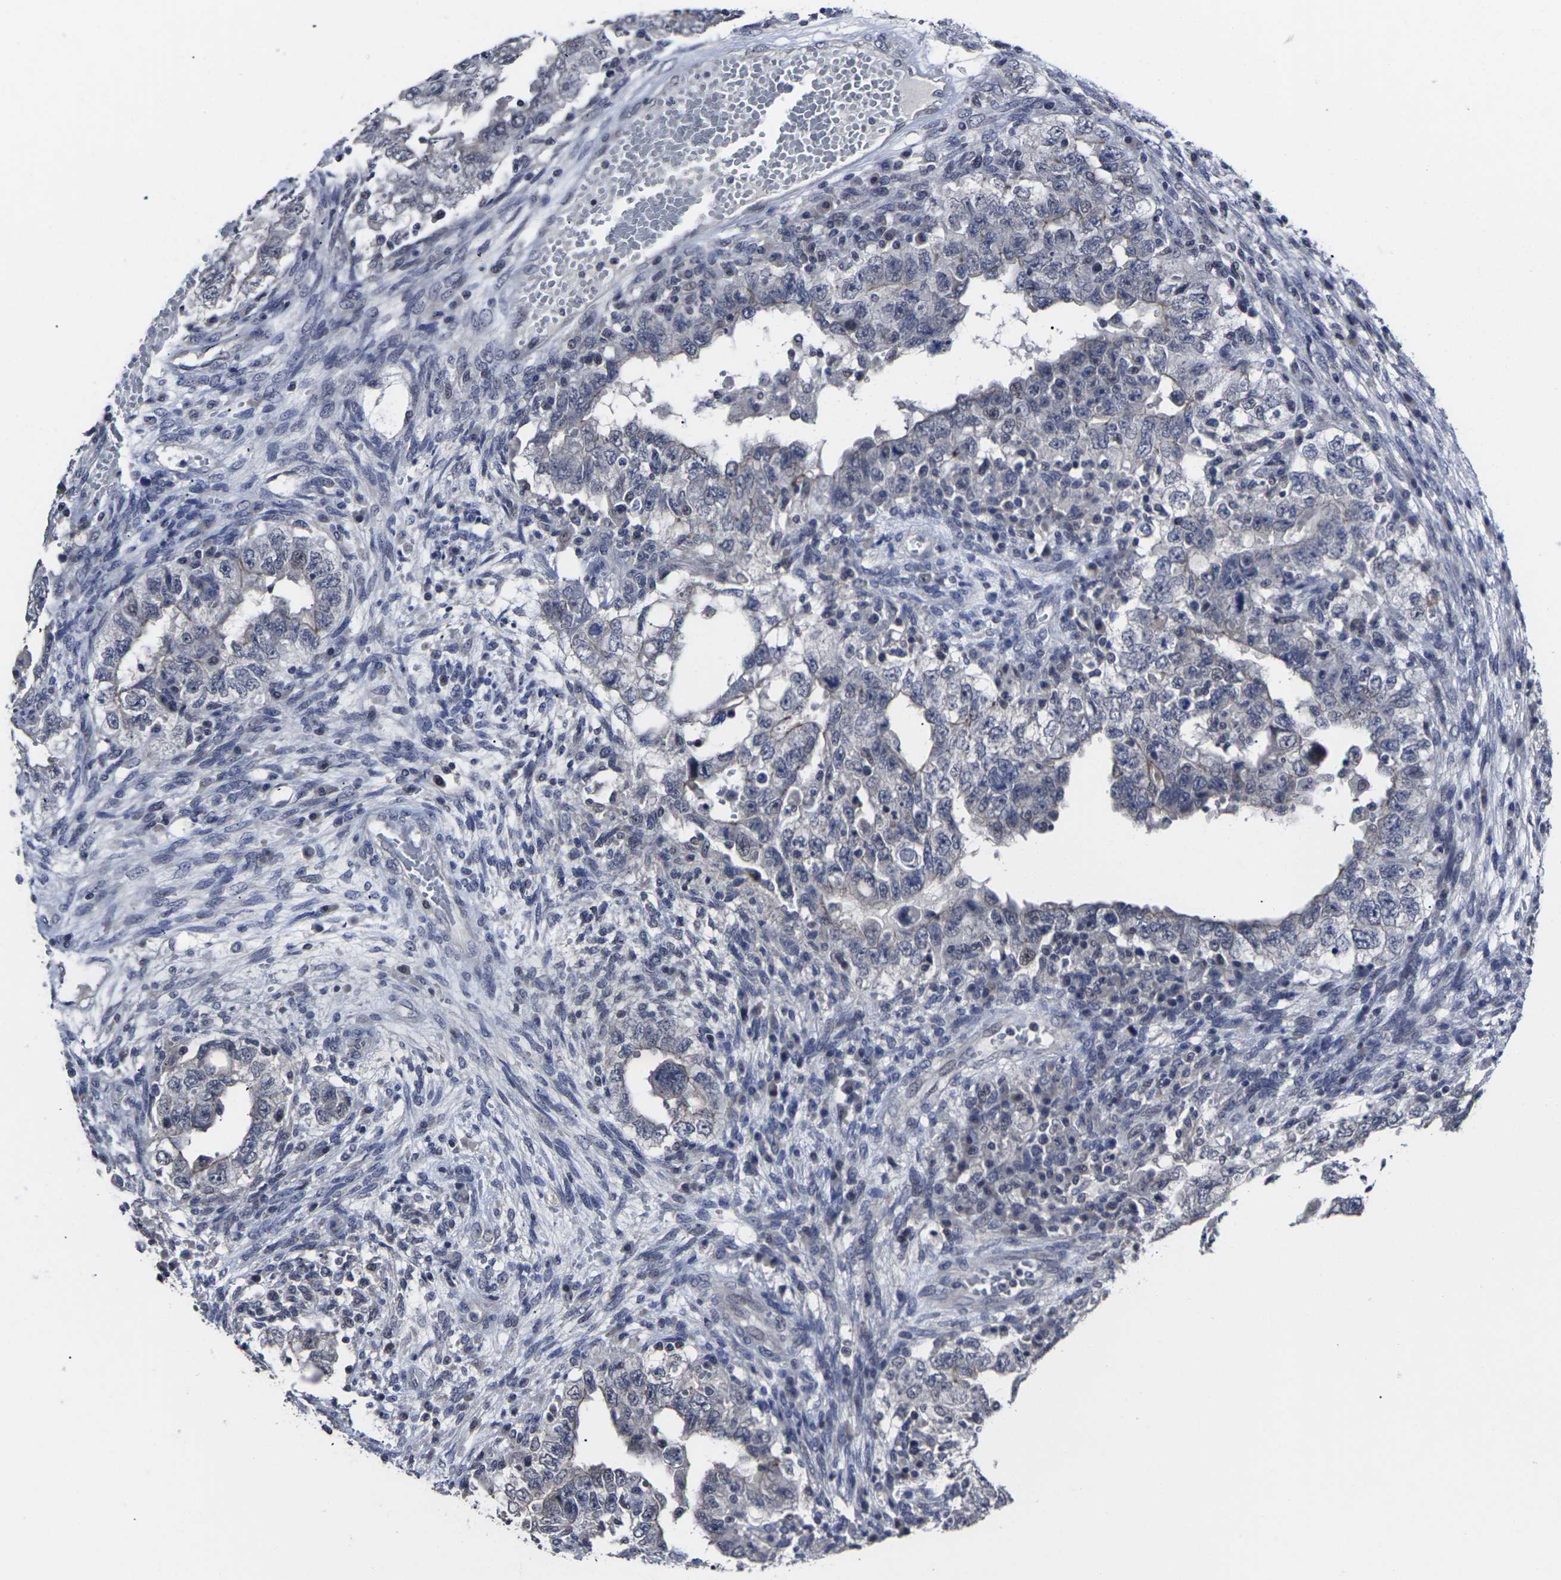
{"staining": {"intensity": "negative", "quantity": "none", "location": "none"}, "tissue": "testis cancer", "cell_type": "Tumor cells", "image_type": "cancer", "snomed": [{"axis": "morphology", "description": "Carcinoma, Embryonal, NOS"}, {"axis": "topography", "description": "Testis"}], "caption": "Immunohistochemical staining of testis cancer (embryonal carcinoma) shows no significant staining in tumor cells.", "gene": "MSANTD4", "patient": {"sex": "male", "age": 26}}